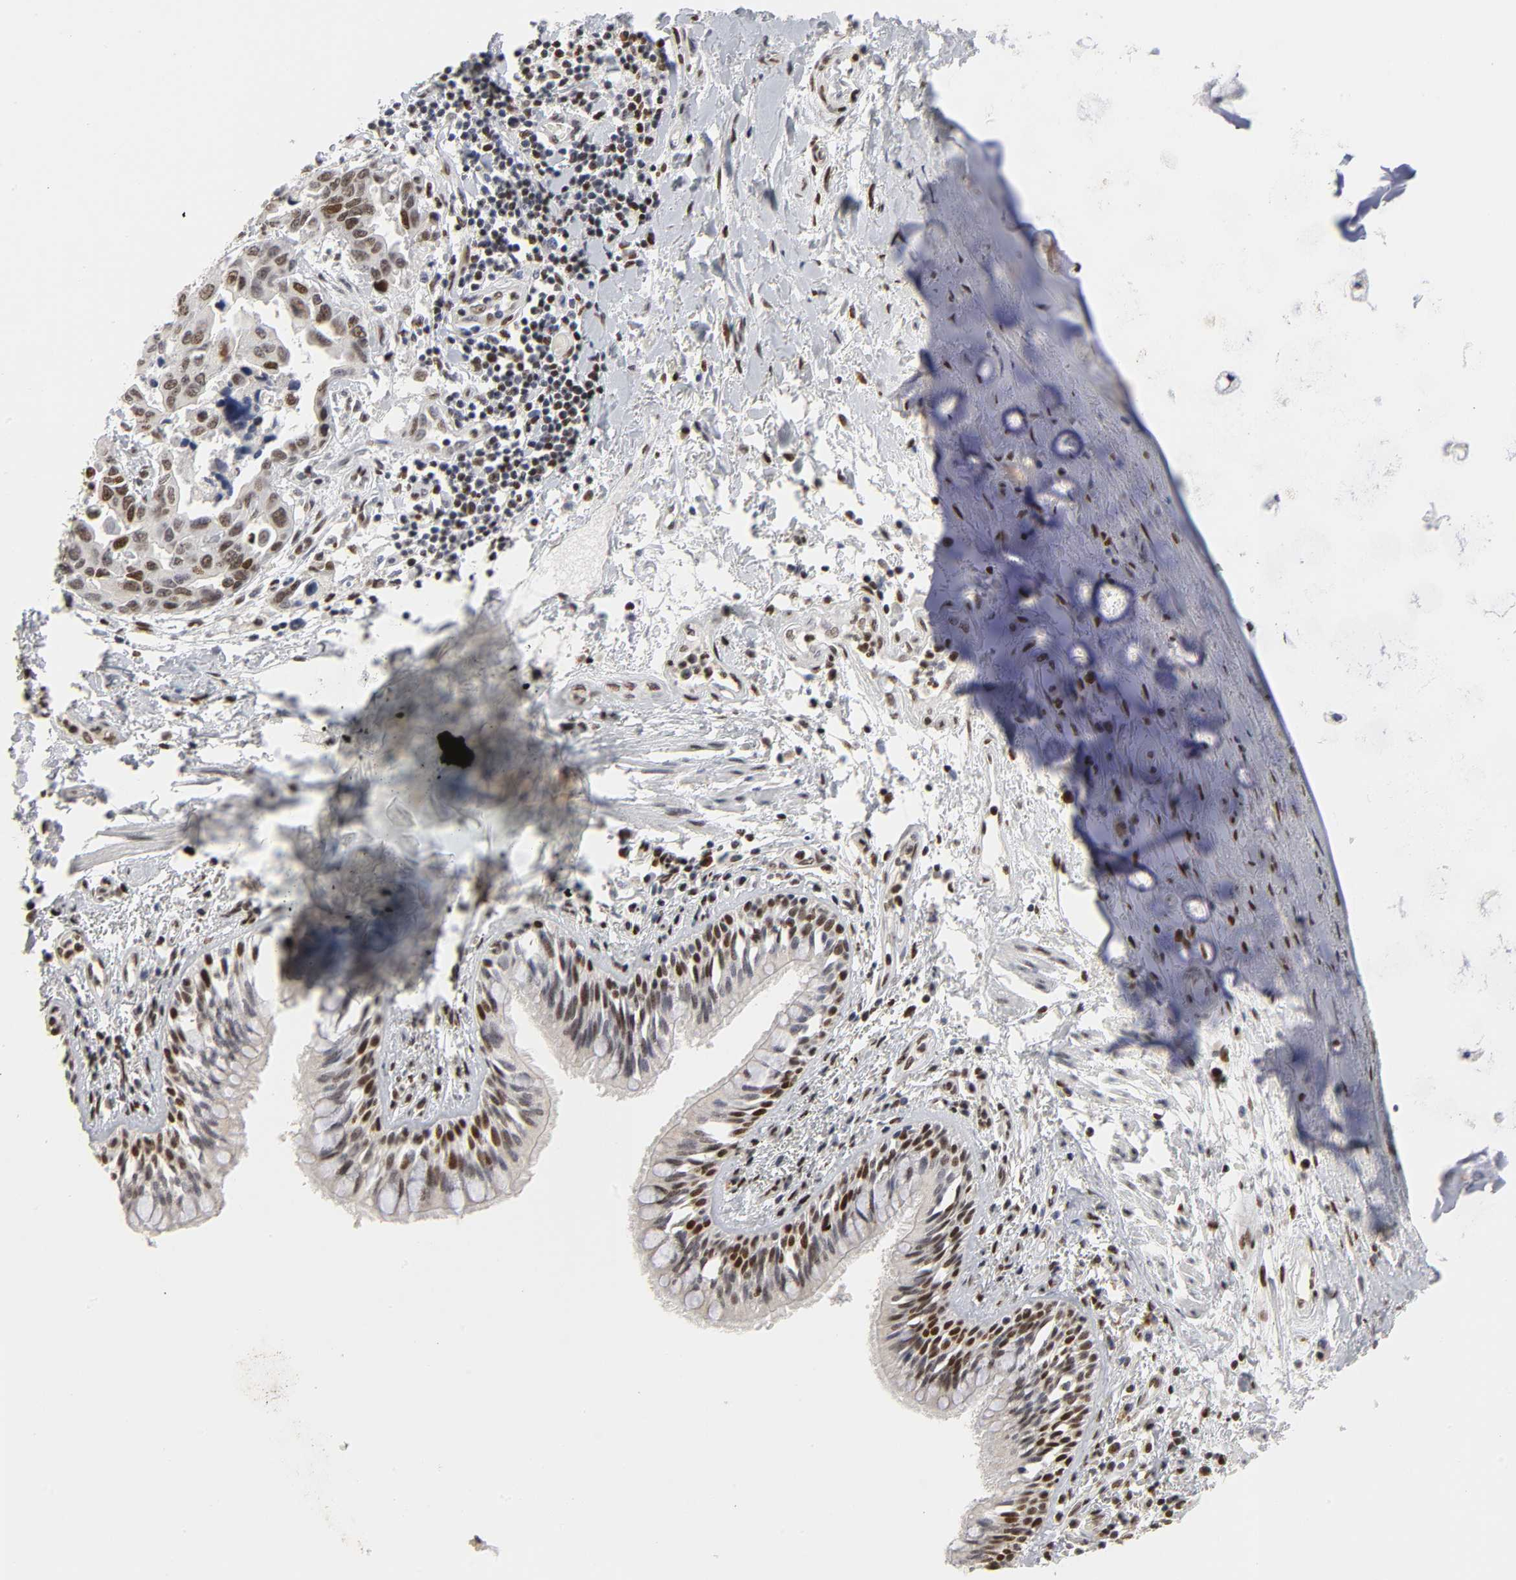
{"staining": {"intensity": "moderate", "quantity": ">75%", "location": "nuclear"}, "tissue": "lung cancer", "cell_type": "Tumor cells", "image_type": "cancer", "snomed": [{"axis": "morphology", "description": "Adenocarcinoma, NOS"}, {"axis": "topography", "description": "Lymph node"}, {"axis": "topography", "description": "Lung"}], "caption": "DAB (3,3'-diaminobenzidine) immunohistochemical staining of lung cancer (adenocarcinoma) reveals moderate nuclear protein positivity in about >75% of tumor cells. Using DAB (3,3'-diaminobenzidine) (brown) and hematoxylin (blue) stains, captured at high magnification using brightfield microscopy.", "gene": "CREBBP", "patient": {"sex": "male", "age": 64}}